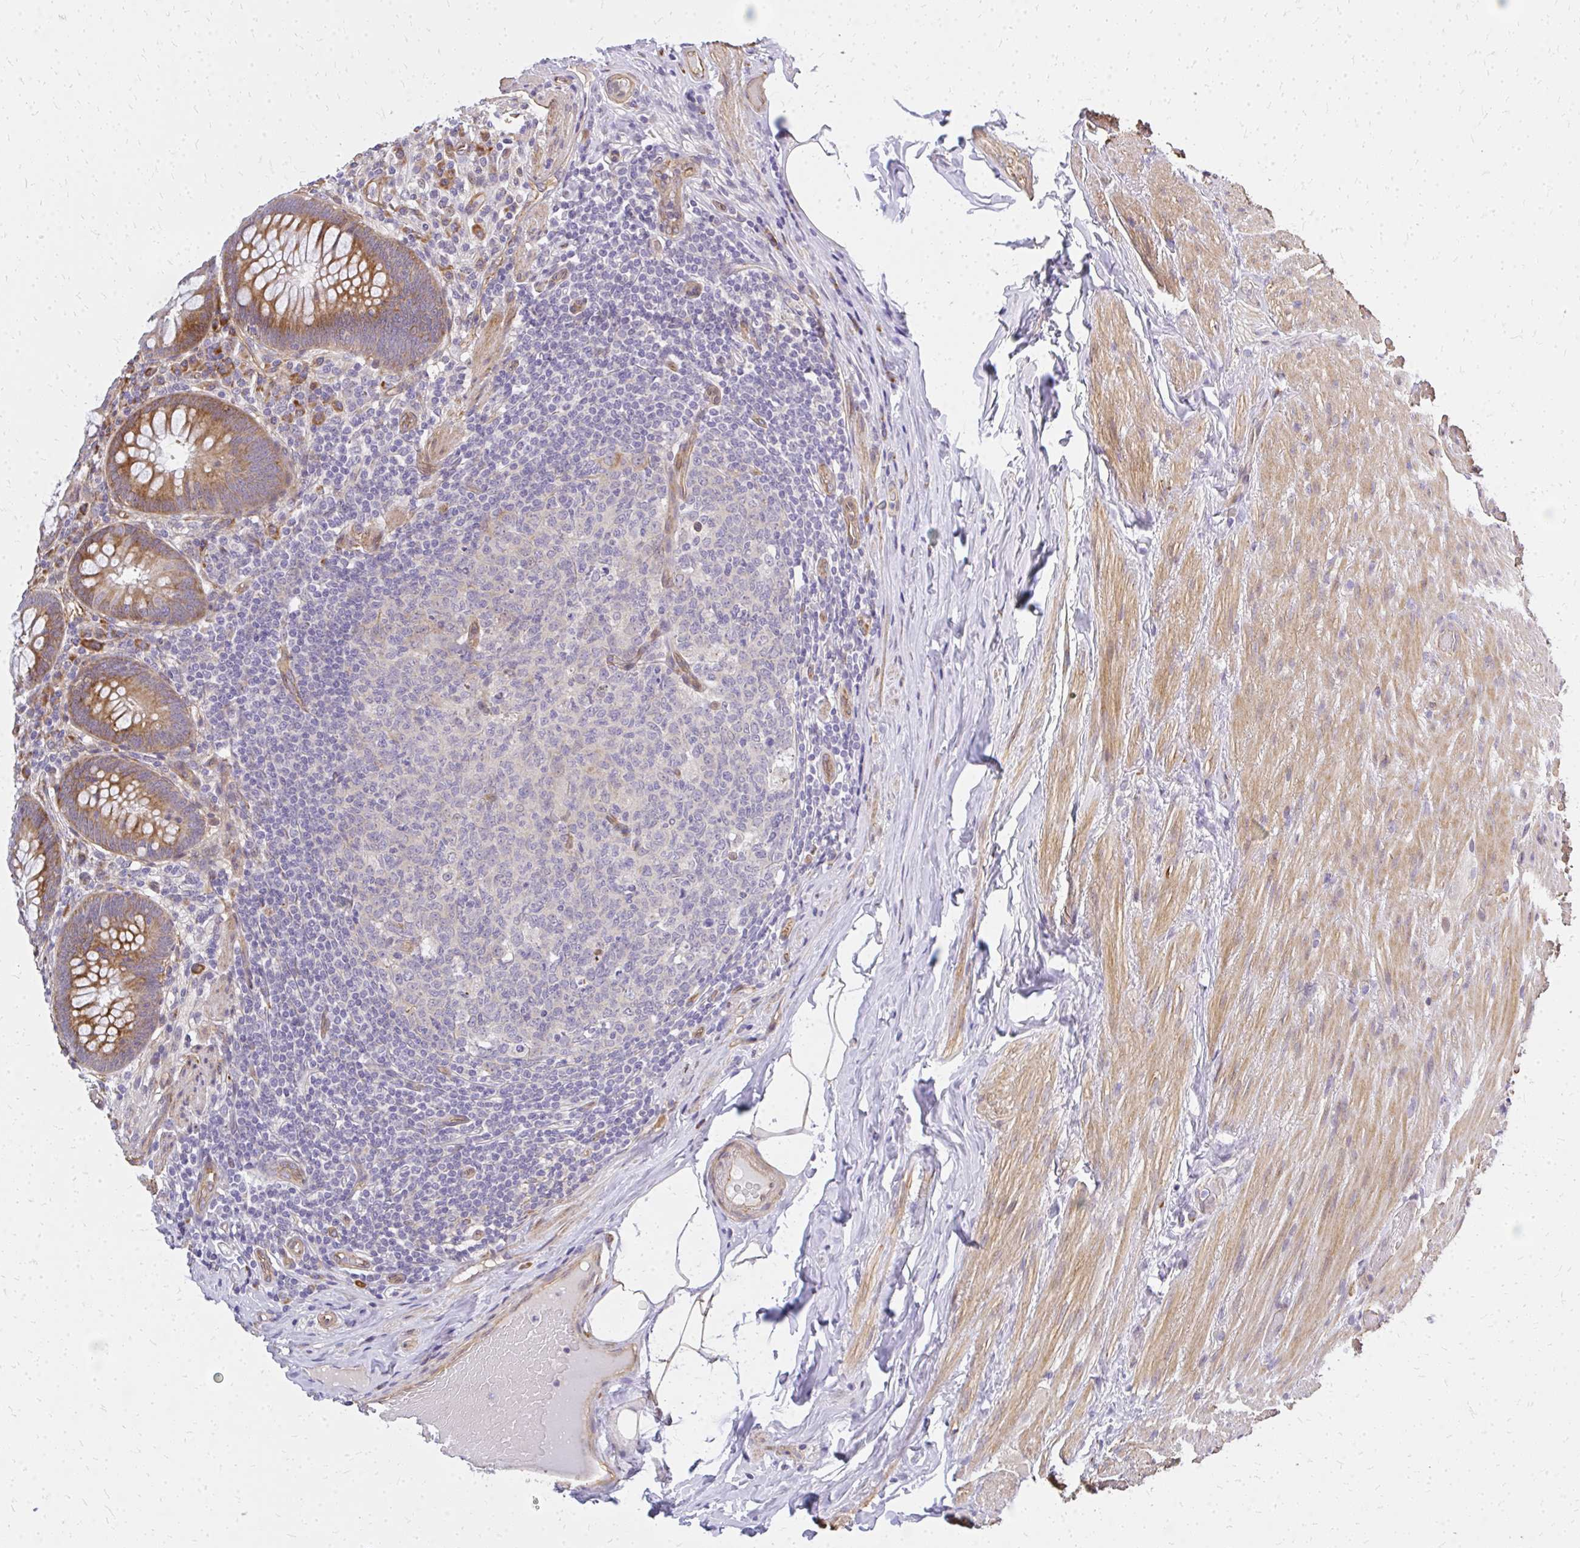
{"staining": {"intensity": "moderate", "quantity": "25%-75%", "location": "cytoplasmic/membranous"}, "tissue": "appendix", "cell_type": "Glandular cells", "image_type": "normal", "snomed": [{"axis": "morphology", "description": "Normal tissue, NOS"}, {"axis": "topography", "description": "Appendix"}], "caption": "Protein expression analysis of unremarkable appendix displays moderate cytoplasmic/membranous positivity in about 25%-75% of glandular cells.", "gene": "ENSG00000258472", "patient": {"sex": "male", "age": 71}}